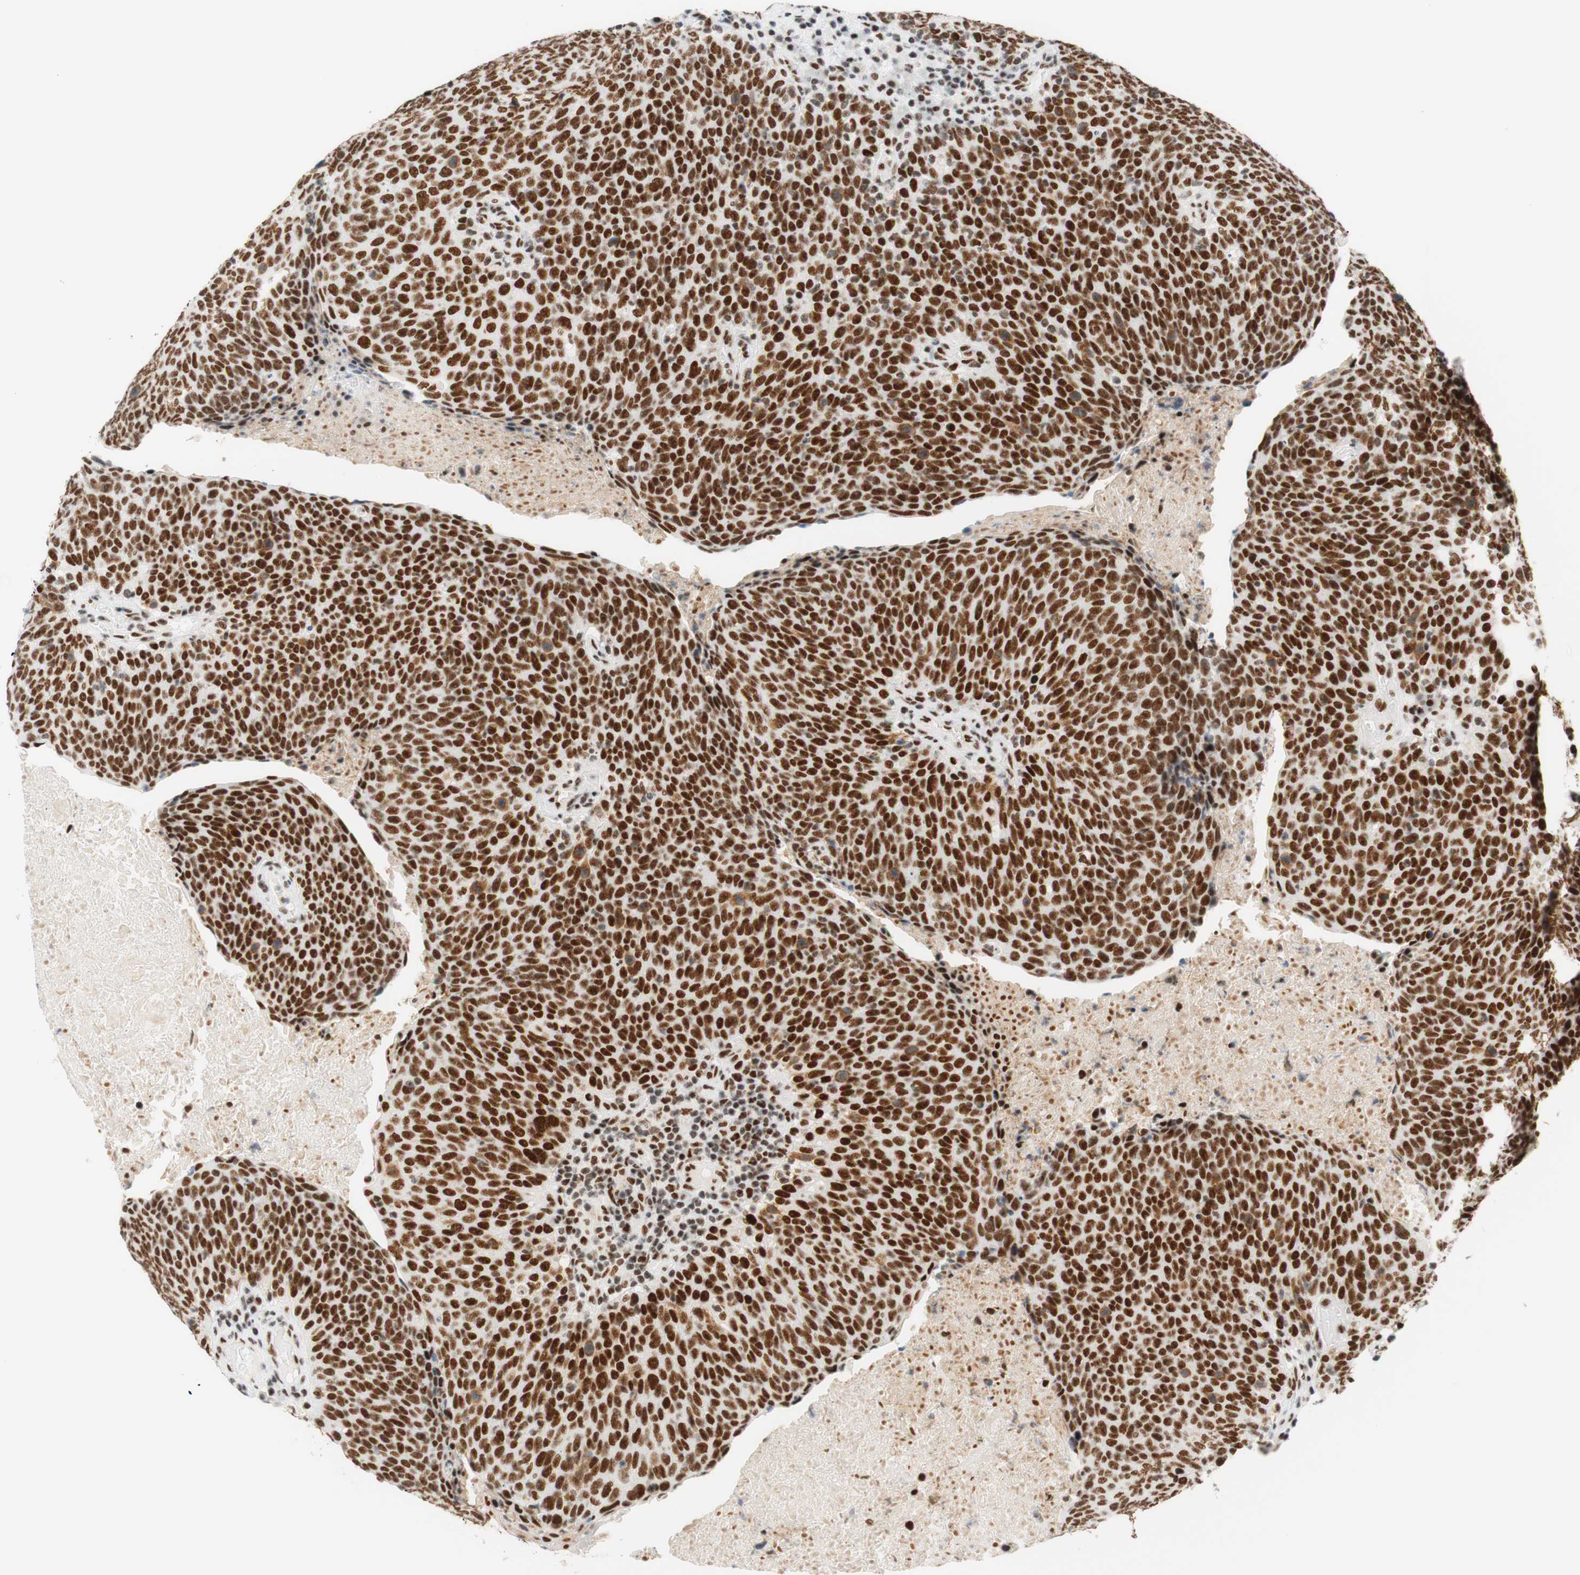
{"staining": {"intensity": "moderate", "quantity": ">75%", "location": "nuclear"}, "tissue": "head and neck cancer", "cell_type": "Tumor cells", "image_type": "cancer", "snomed": [{"axis": "morphology", "description": "Squamous cell carcinoma, NOS"}, {"axis": "morphology", "description": "Squamous cell carcinoma, metastatic, NOS"}, {"axis": "topography", "description": "Lymph node"}, {"axis": "topography", "description": "Head-Neck"}], "caption": "Tumor cells show medium levels of moderate nuclear expression in about >75% of cells in head and neck squamous cell carcinoma.", "gene": "RNF20", "patient": {"sex": "male", "age": 62}}